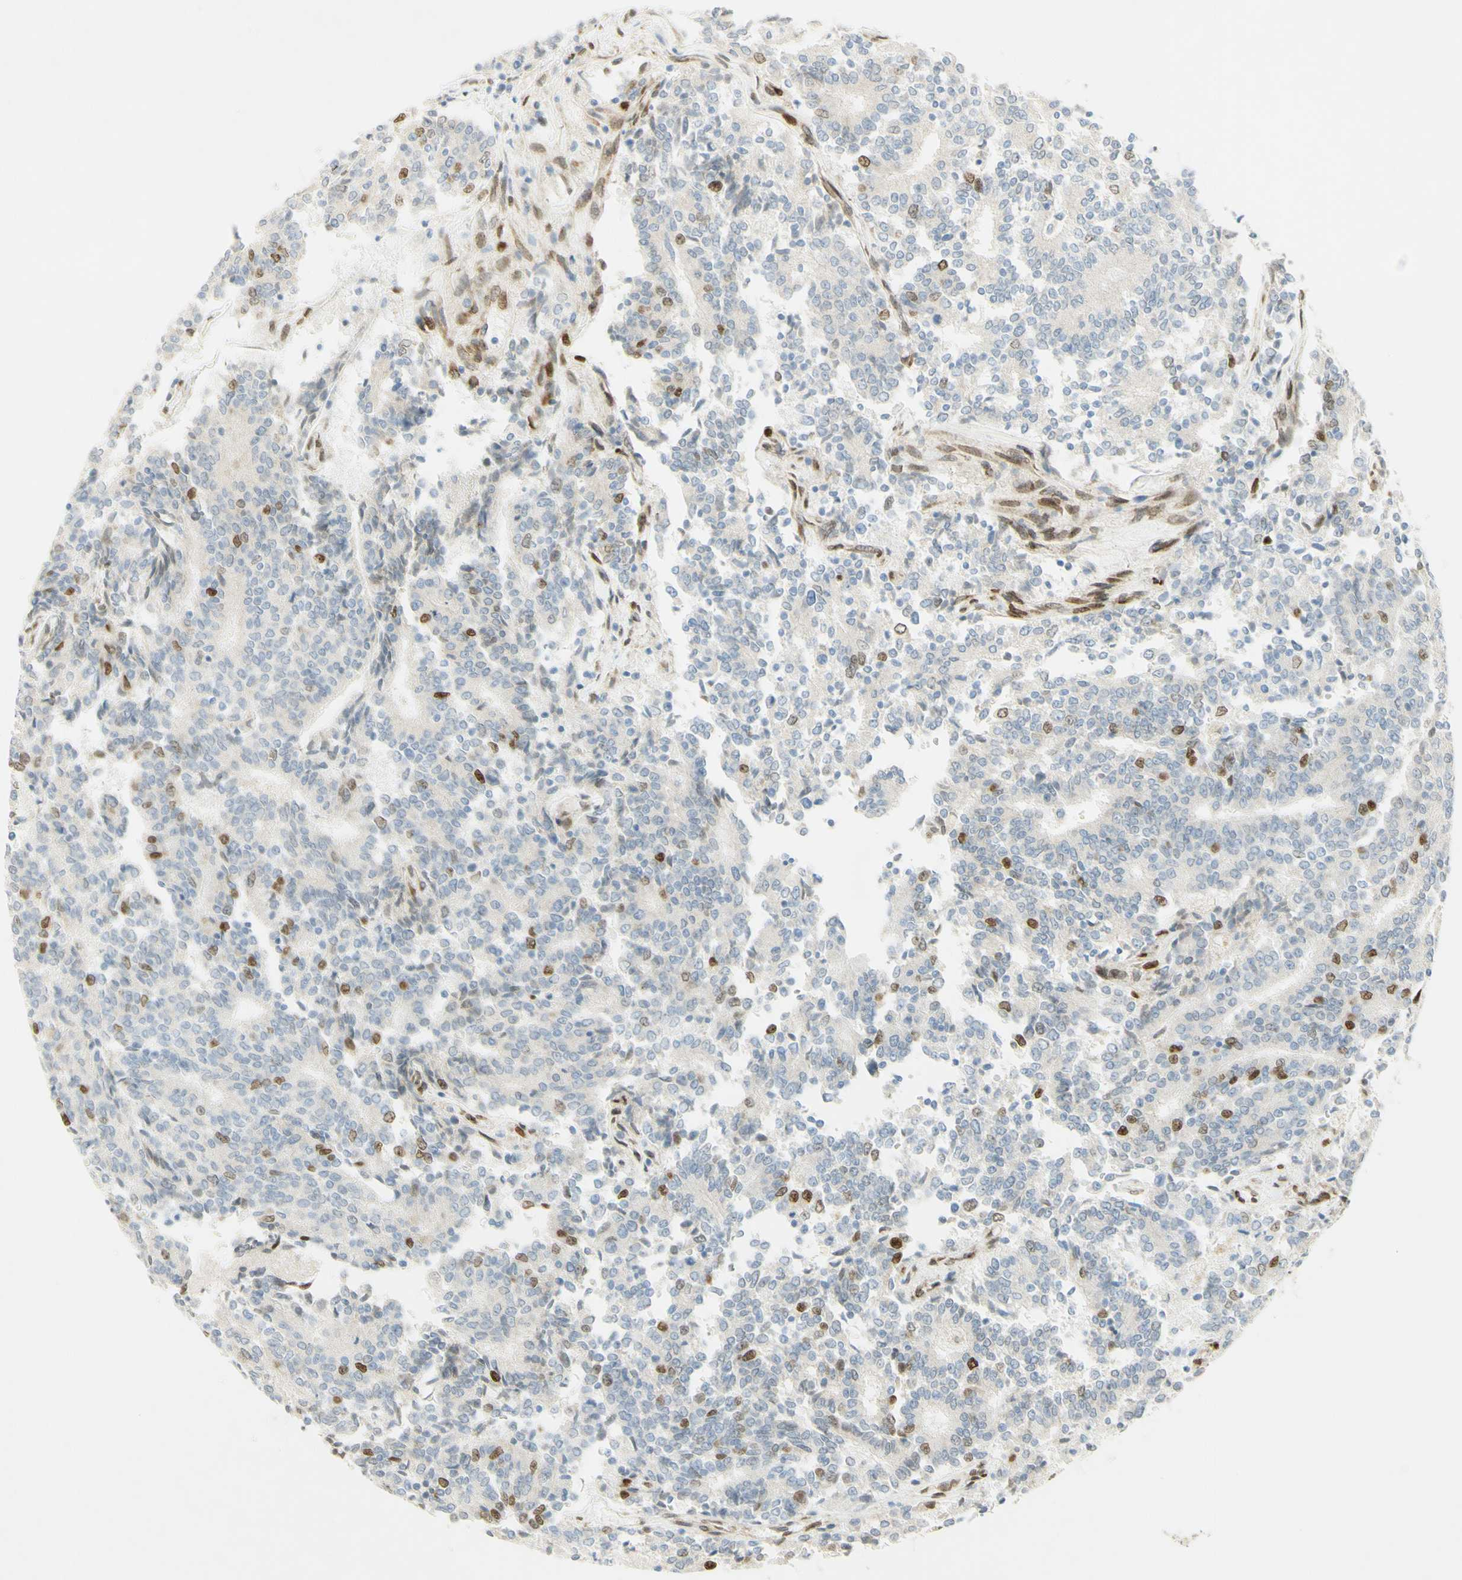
{"staining": {"intensity": "strong", "quantity": "<25%", "location": "nuclear"}, "tissue": "prostate cancer", "cell_type": "Tumor cells", "image_type": "cancer", "snomed": [{"axis": "morphology", "description": "Normal tissue, NOS"}, {"axis": "morphology", "description": "Adenocarcinoma, High grade"}, {"axis": "topography", "description": "Prostate"}, {"axis": "topography", "description": "Seminal veicle"}], "caption": "Approximately <25% of tumor cells in human high-grade adenocarcinoma (prostate) demonstrate strong nuclear protein staining as visualized by brown immunohistochemical staining.", "gene": "E2F1", "patient": {"sex": "male", "age": 55}}